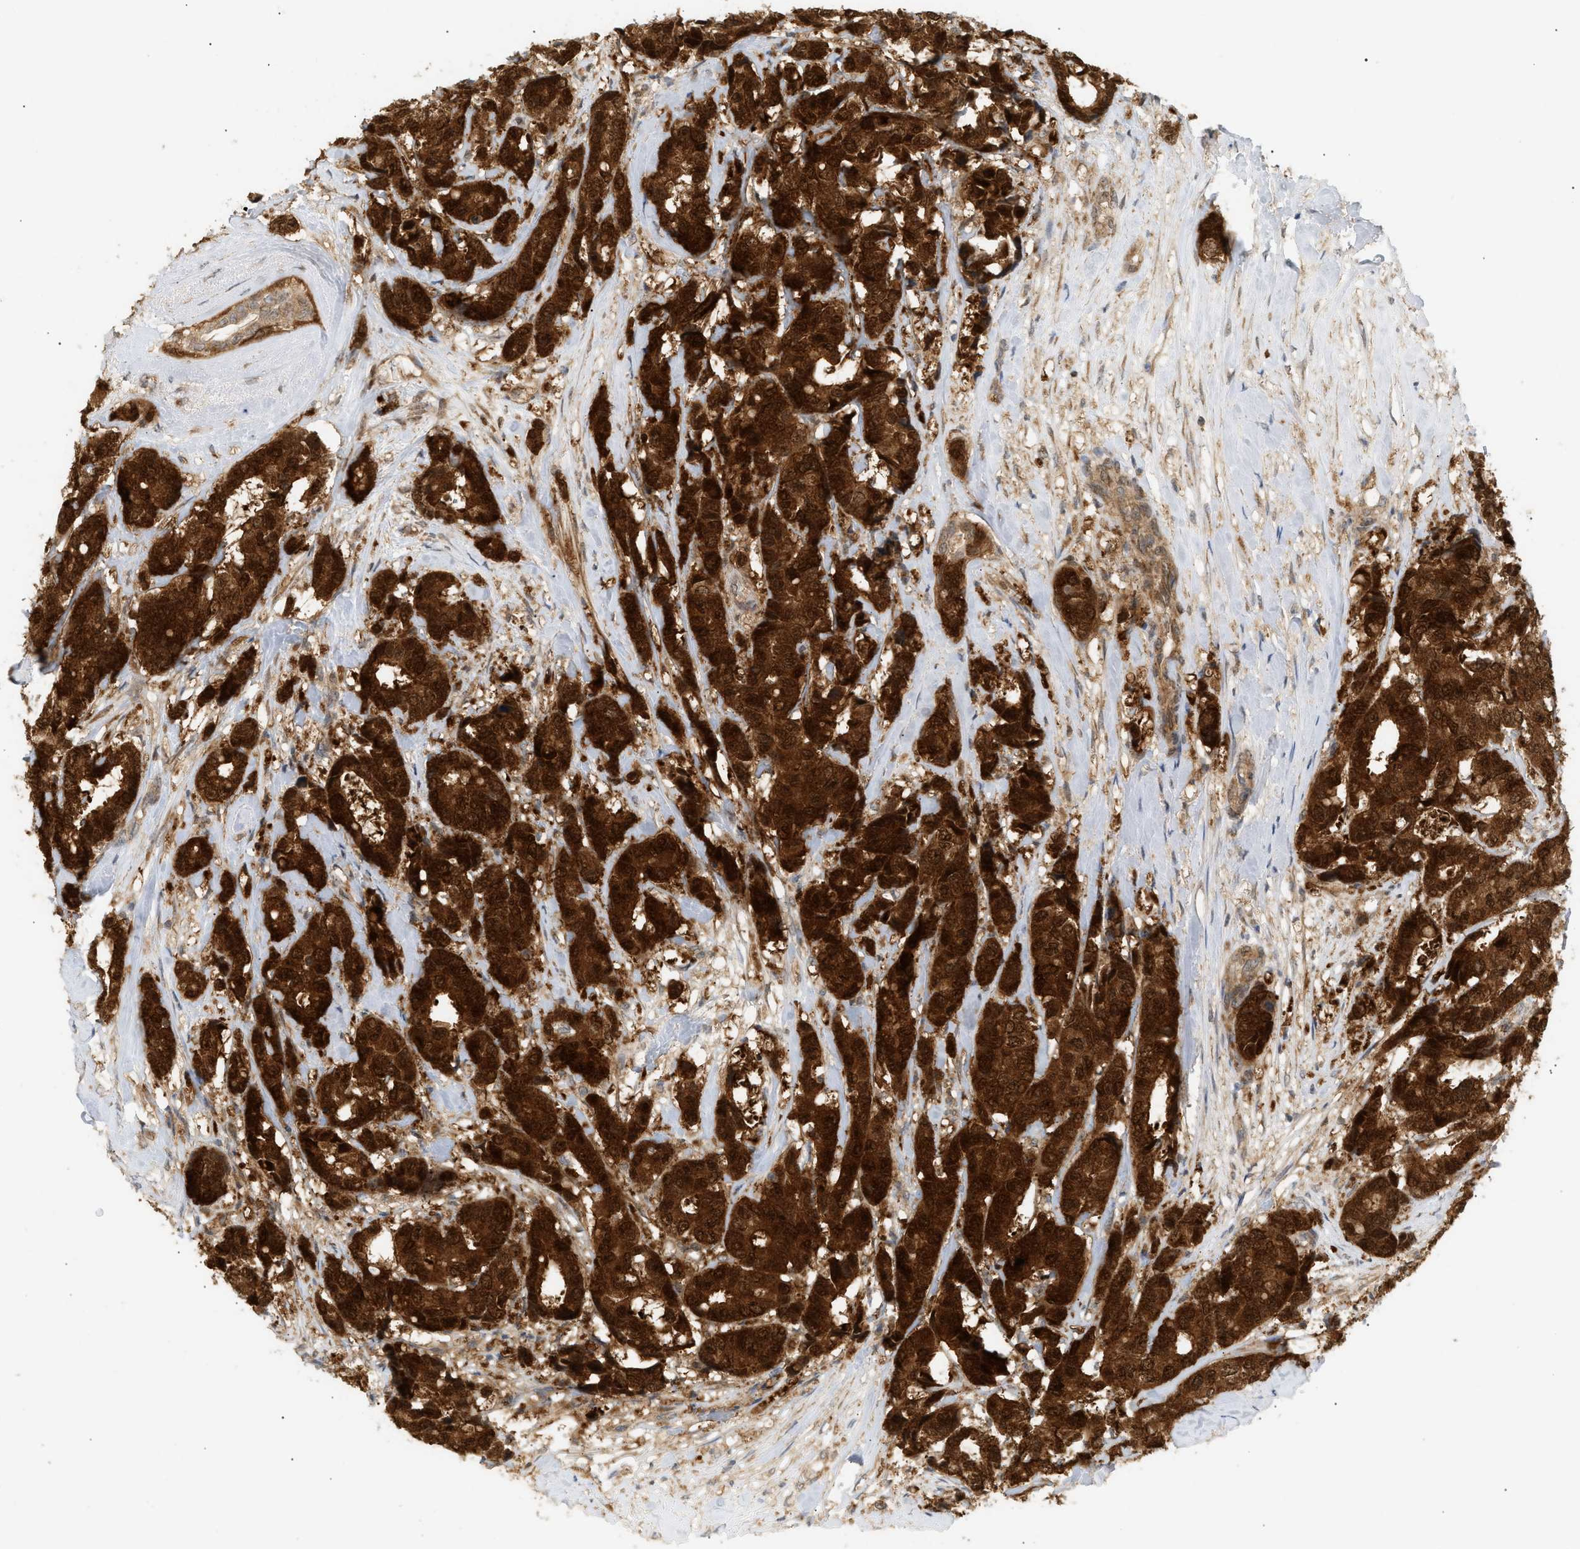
{"staining": {"intensity": "strong", "quantity": ">75%", "location": "cytoplasmic/membranous,nuclear"}, "tissue": "breast cancer", "cell_type": "Tumor cells", "image_type": "cancer", "snomed": [{"axis": "morphology", "description": "Duct carcinoma"}, {"axis": "topography", "description": "Breast"}], "caption": "IHC of breast cancer shows high levels of strong cytoplasmic/membranous and nuclear positivity in about >75% of tumor cells. The protein is stained brown, and the nuclei are stained in blue (DAB (3,3'-diaminobenzidine) IHC with brightfield microscopy, high magnification).", "gene": "SHC1", "patient": {"sex": "female", "age": 87}}